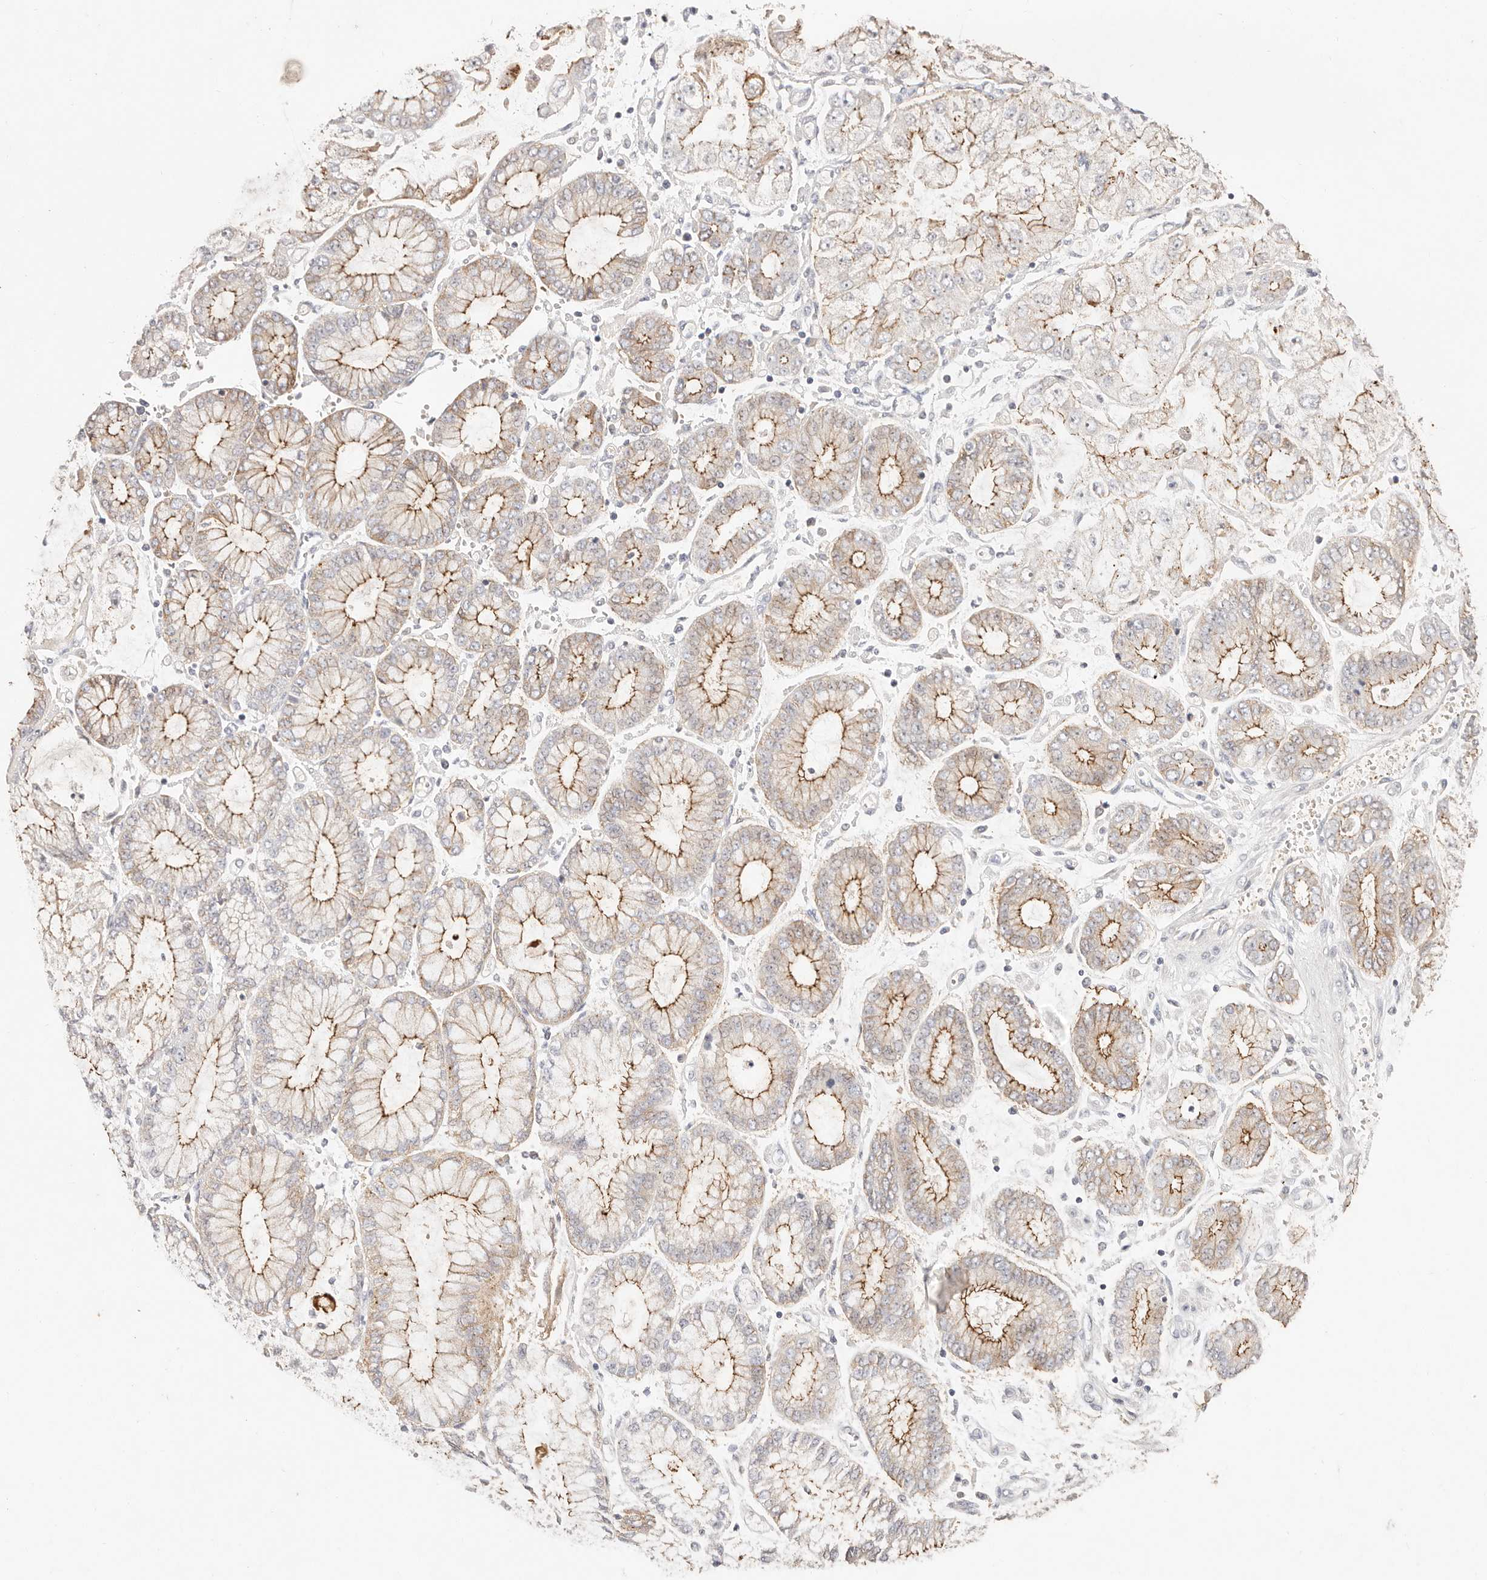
{"staining": {"intensity": "moderate", "quantity": "25%-75%", "location": "cytoplasmic/membranous"}, "tissue": "stomach cancer", "cell_type": "Tumor cells", "image_type": "cancer", "snomed": [{"axis": "morphology", "description": "Adenocarcinoma, NOS"}, {"axis": "topography", "description": "Stomach"}], "caption": "This is a histology image of IHC staining of adenocarcinoma (stomach), which shows moderate positivity in the cytoplasmic/membranous of tumor cells.", "gene": "CXADR", "patient": {"sex": "male", "age": 76}}